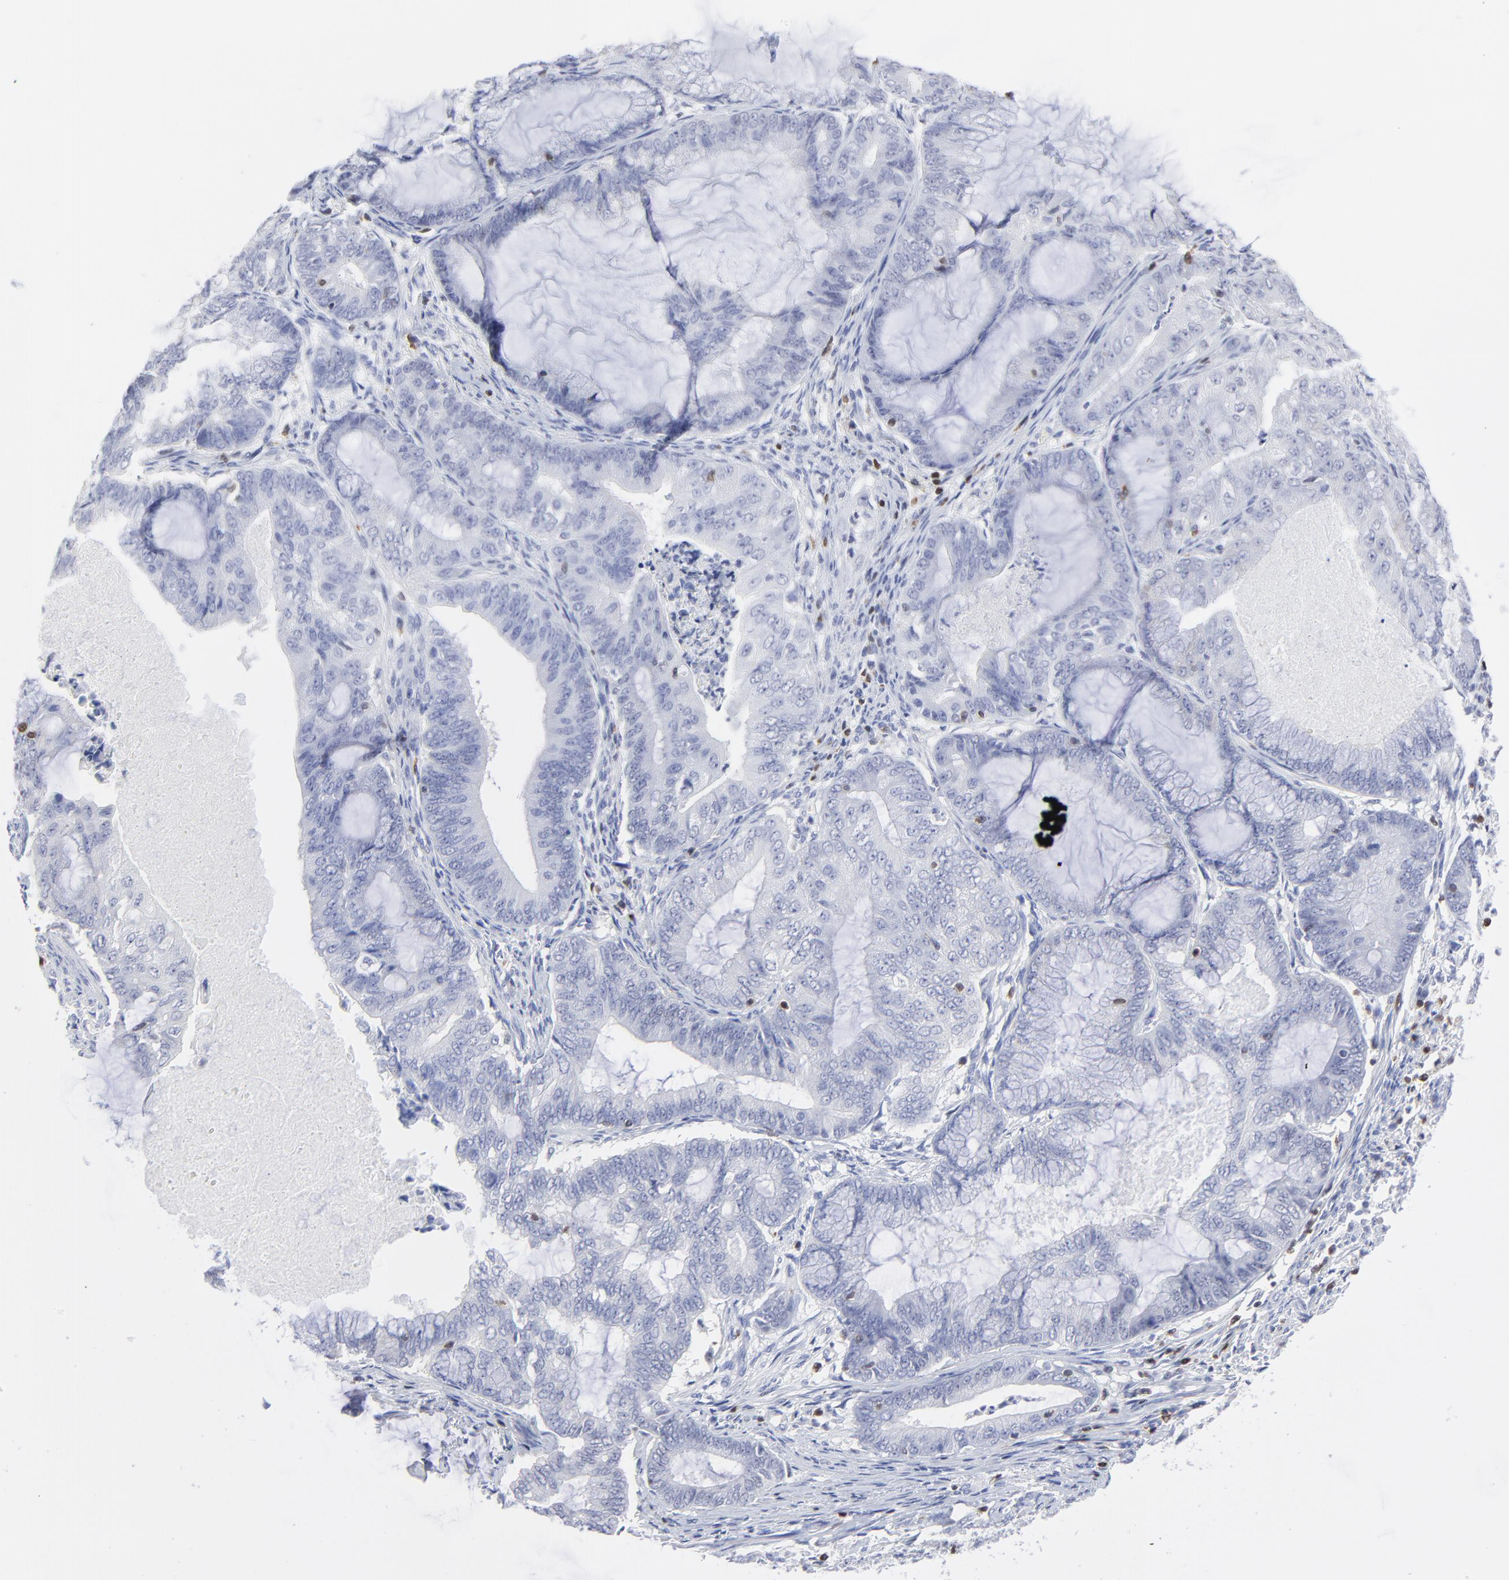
{"staining": {"intensity": "negative", "quantity": "none", "location": "none"}, "tissue": "endometrial cancer", "cell_type": "Tumor cells", "image_type": "cancer", "snomed": [{"axis": "morphology", "description": "Adenocarcinoma, NOS"}, {"axis": "topography", "description": "Endometrium"}], "caption": "DAB immunohistochemical staining of adenocarcinoma (endometrial) exhibits no significant staining in tumor cells.", "gene": "ZAP70", "patient": {"sex": "female", "age": 63}}